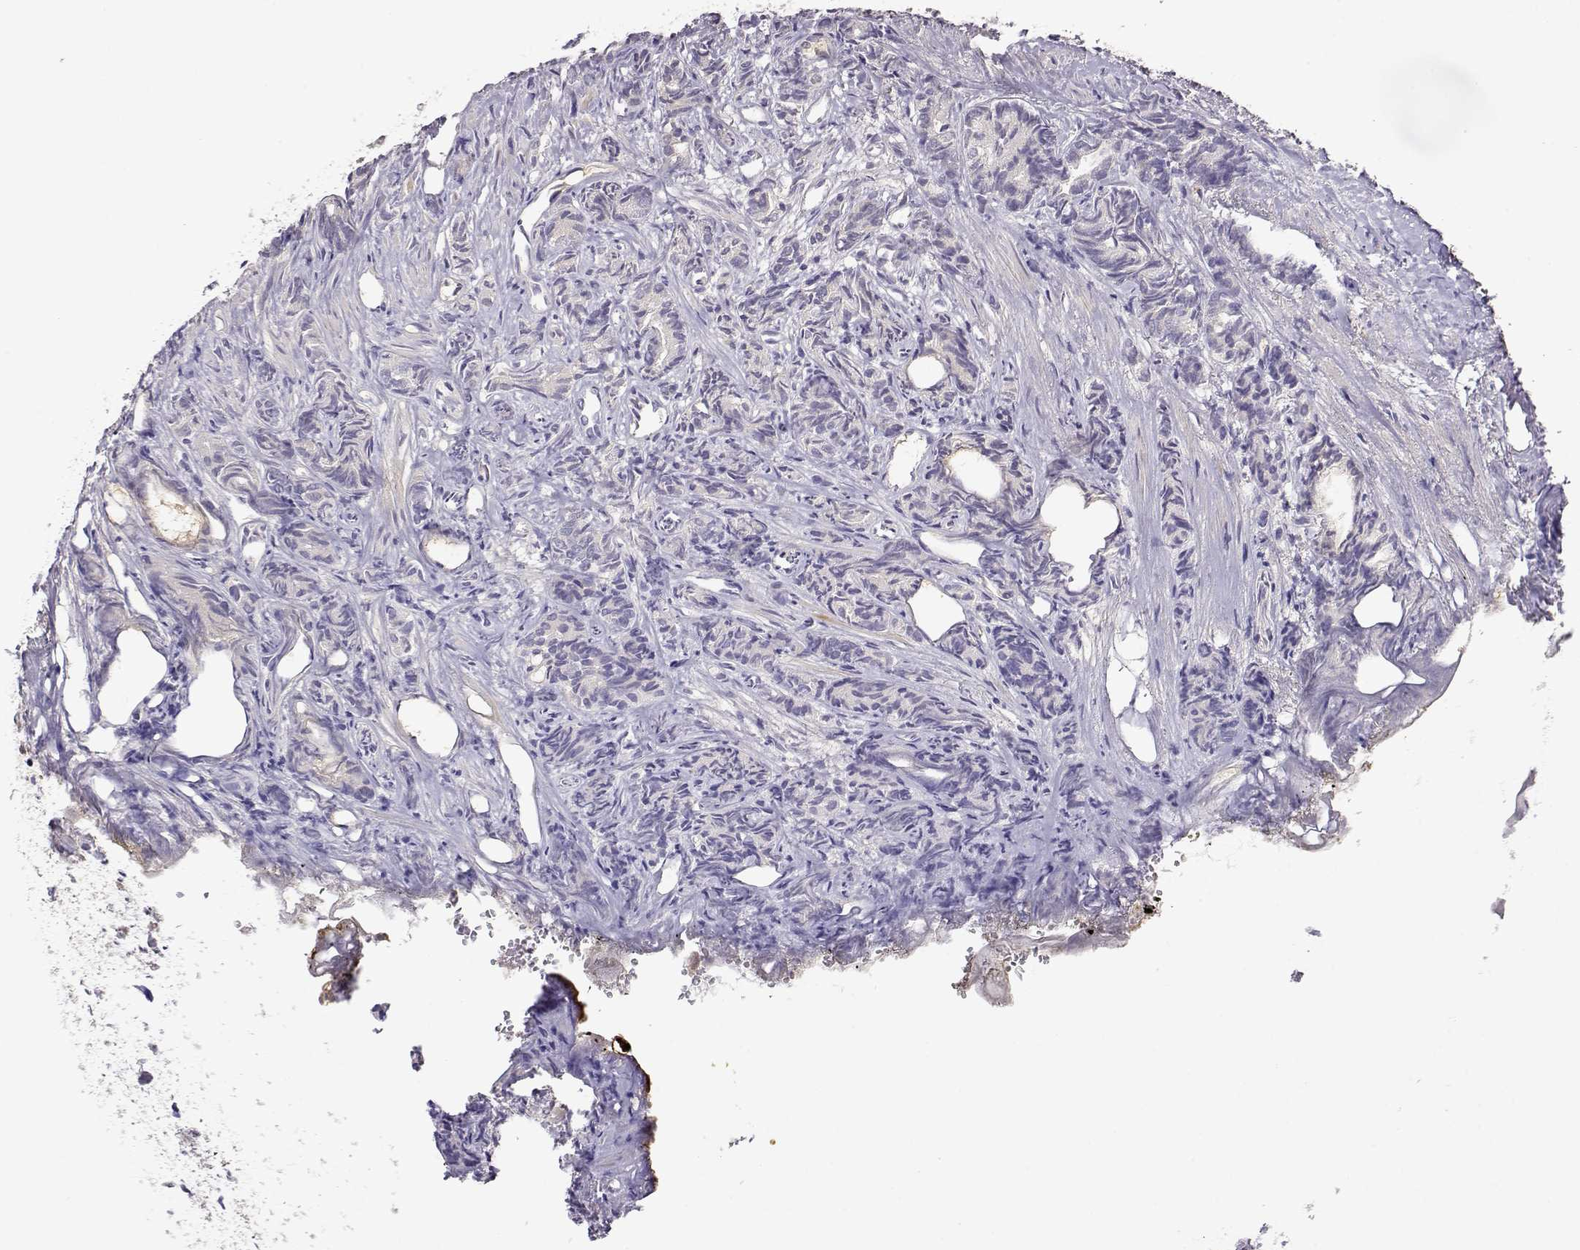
{"staining": {"intensity": "negative", "quantity": "none", "location": "none"}, "tissue": "prostate cancer", "cell_type": "Tumor cells", "image_type": "cancer", "snomed": [{"axis": "morphology", "description": "Adenocarcinoma, High grade"}, {"axis": "topography", "description": "Prostate"}], "caption": "The histopathology image exhibits no significant staining in tumor cells of prostate adenocarcinoma (high-grade).", "gene": "TACR1", "patient": {"sex": "male", "age": 84}}